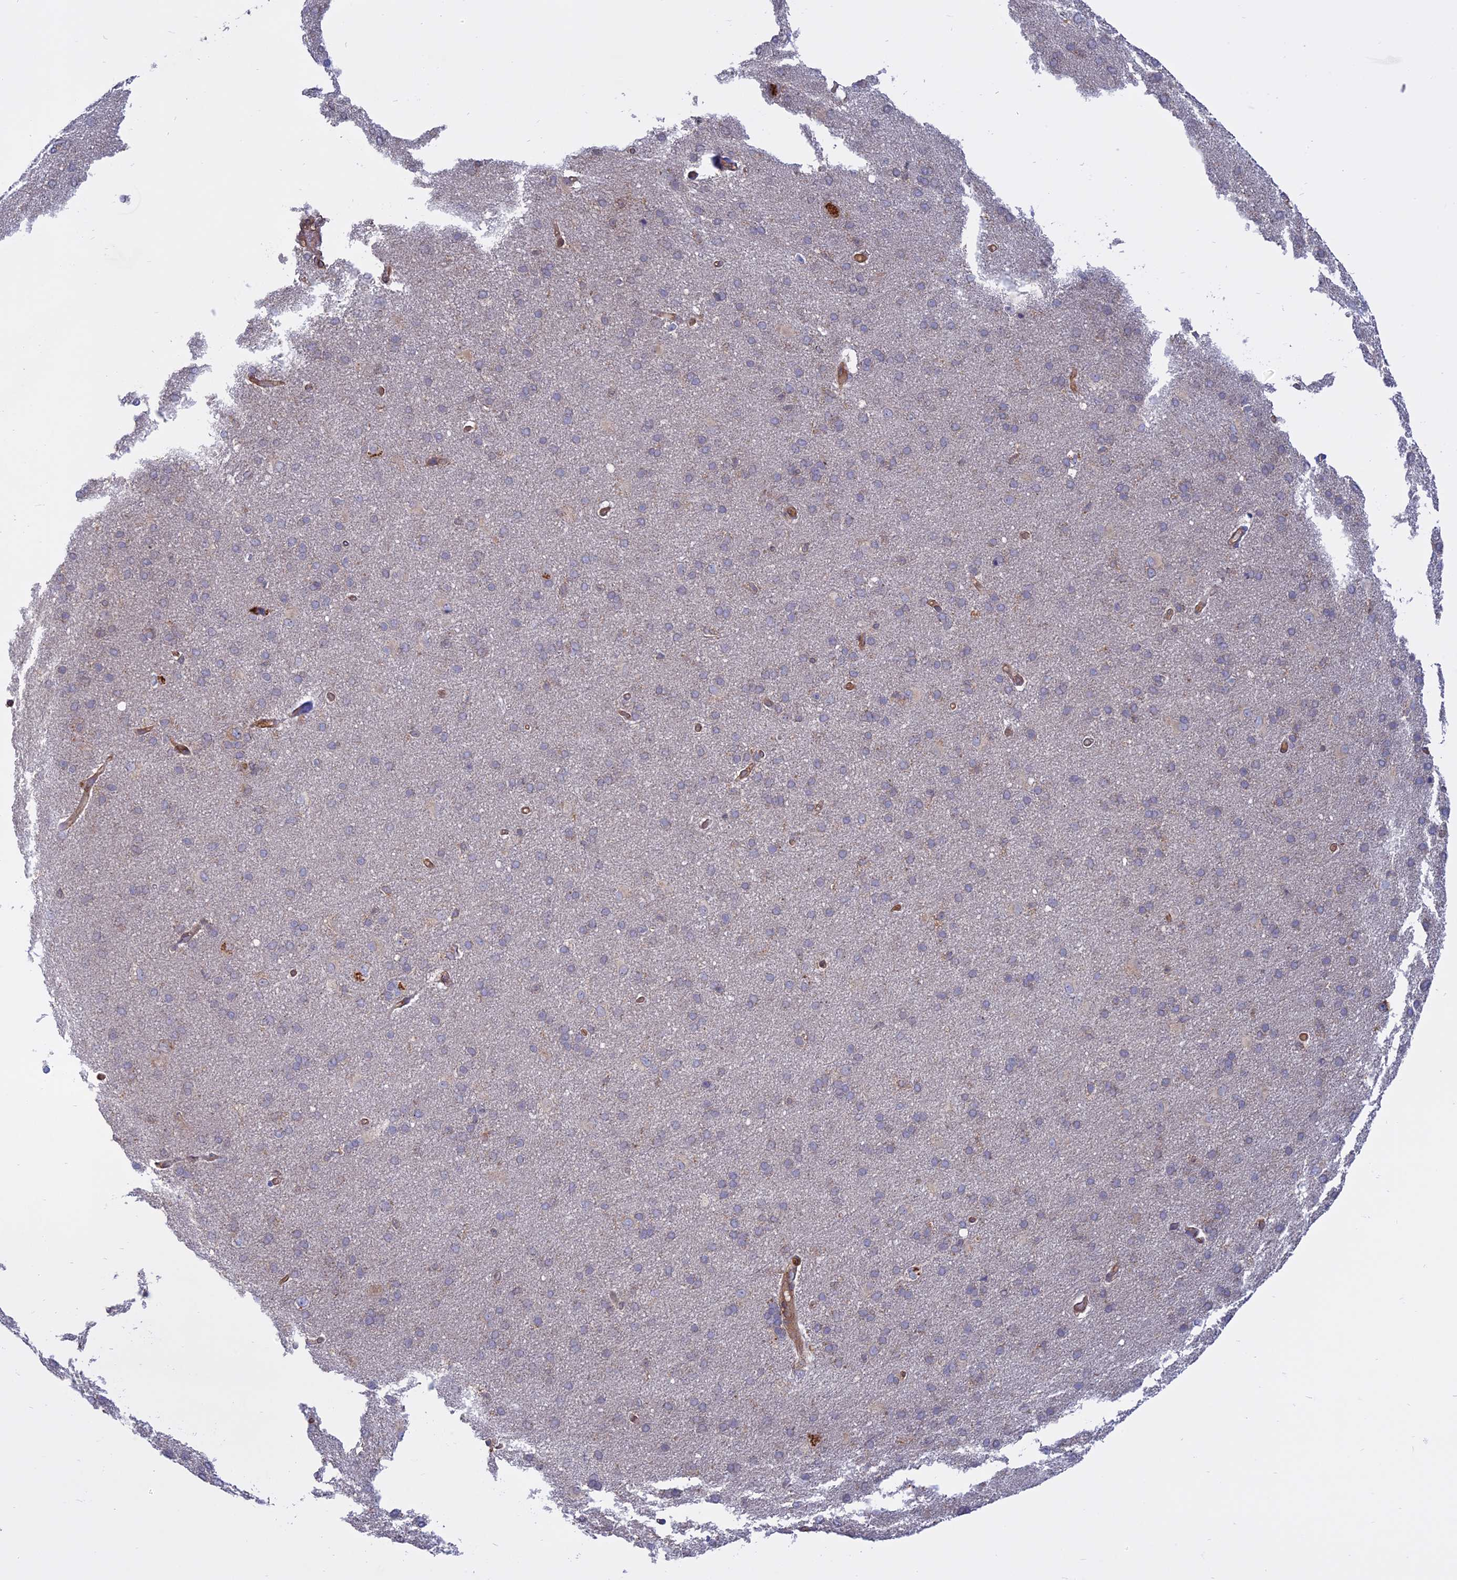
{"staining": {"intensity": "moderate", "quantity": ">75%", "location": "cytoplasmic/membranous"}, "tissue": "cerebral cortex", "cell_type": "Endothelial cells", "image_type": "normal", "snomed": [{"axis": "morphology", "description": "Normal tissue, NOS"}, {"axis": "topography", "description": "Cerebral cortex"}], "caption": "The image shows a brown stain indicating the presence of a protein in the cytoplasmic/membranous of endothelial cells in cerebral cortex.", "gene": "TMEM208", "patient": {"sex": "male", "age": 62}}